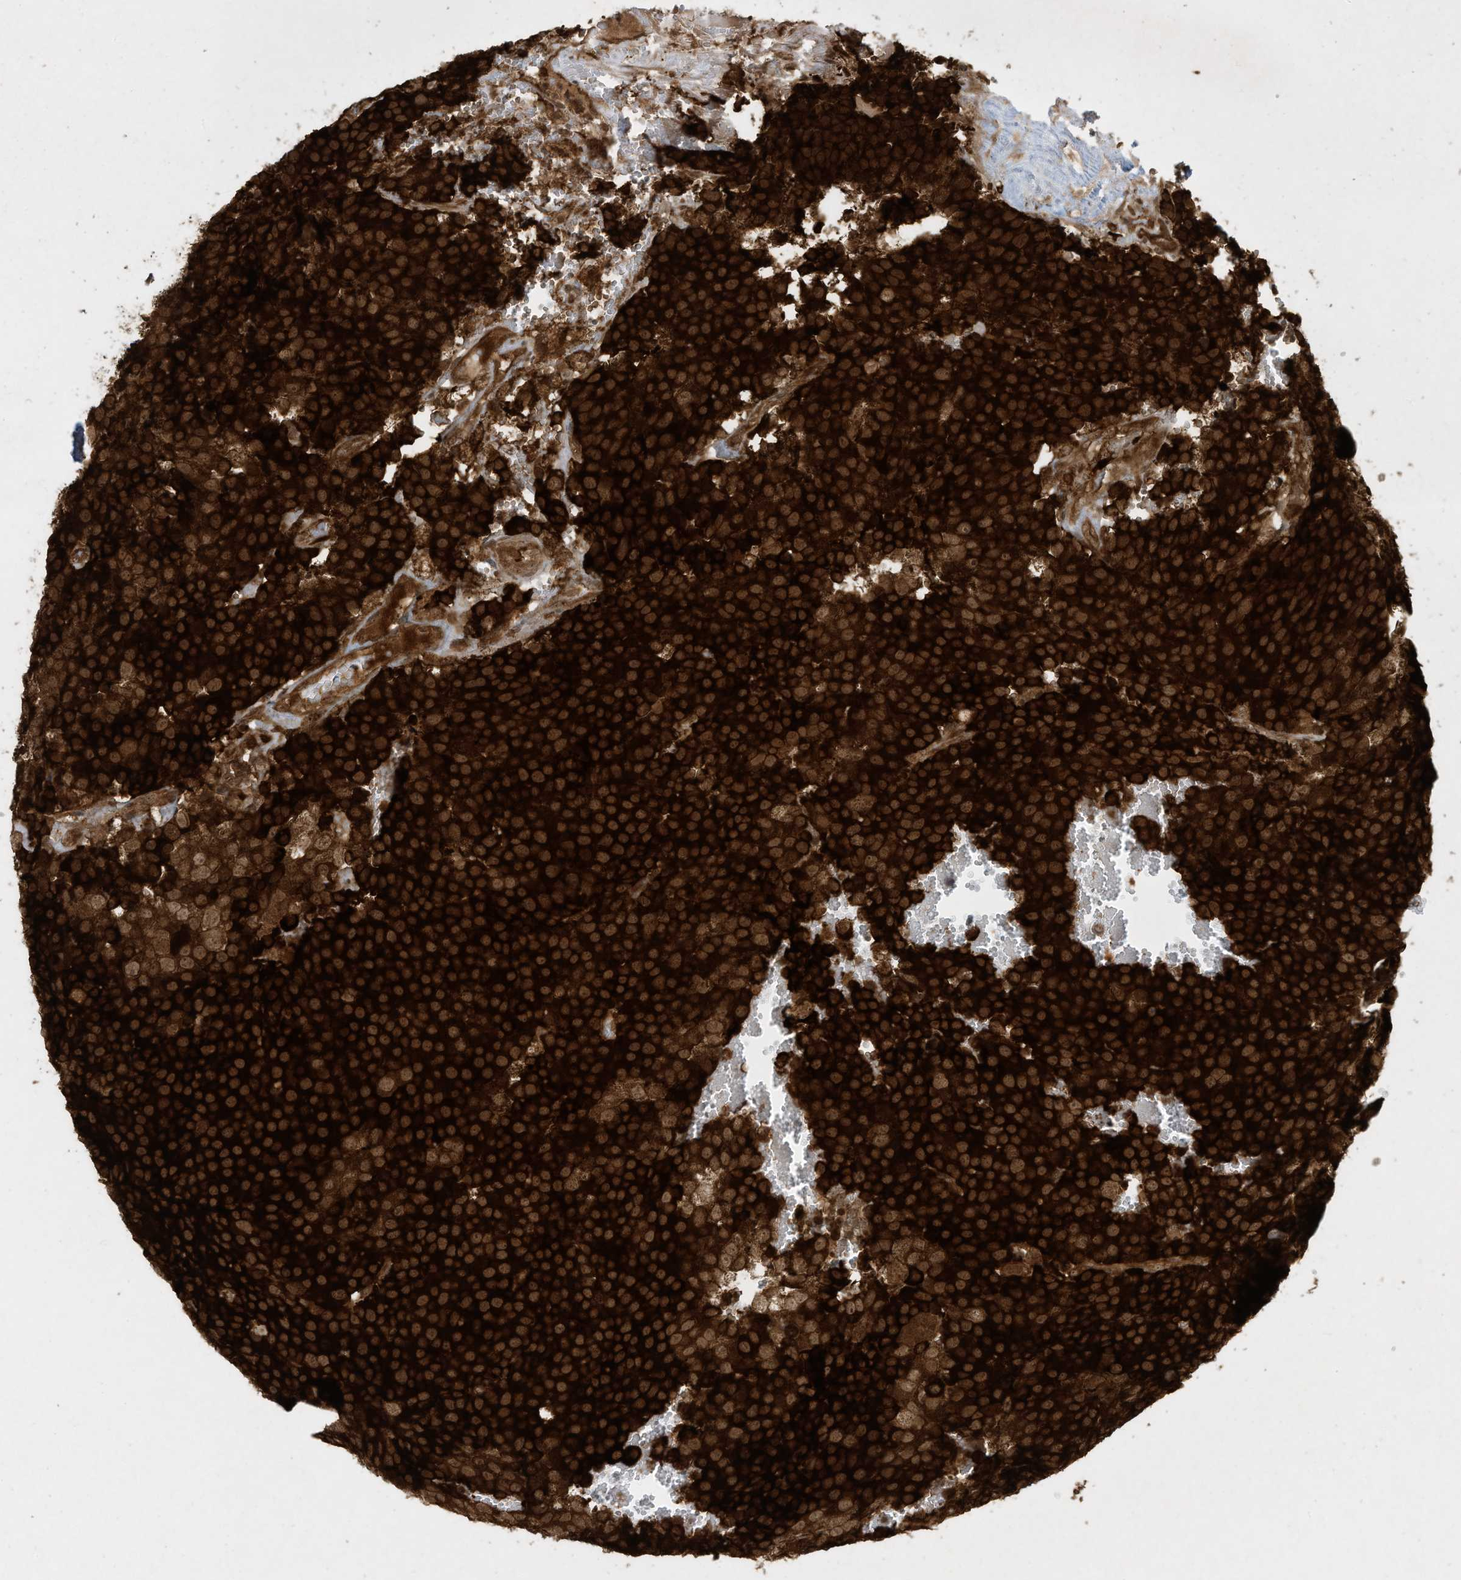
{"staining": {"intensity": "strong", "quantity": ">75%", "location": "cytoplasmic/membranous"}, "tissue": "testis cancer", "cell_type": "Tumor cells", "image_type": "cancer", "snomed": [{"axis": "morphology", "description": "Seminoma, NOS"}, {"axis": "topography", "description": "Testis"}], "caption": "This micrograph exhibits immunohistochemistry staining of seminoma (testis), with high strong cytoplasmic/membranous positivity in approximately >75% of tumor cells.", "gene": "CERT1", "patient": {"sex": "male", "age": 71}}